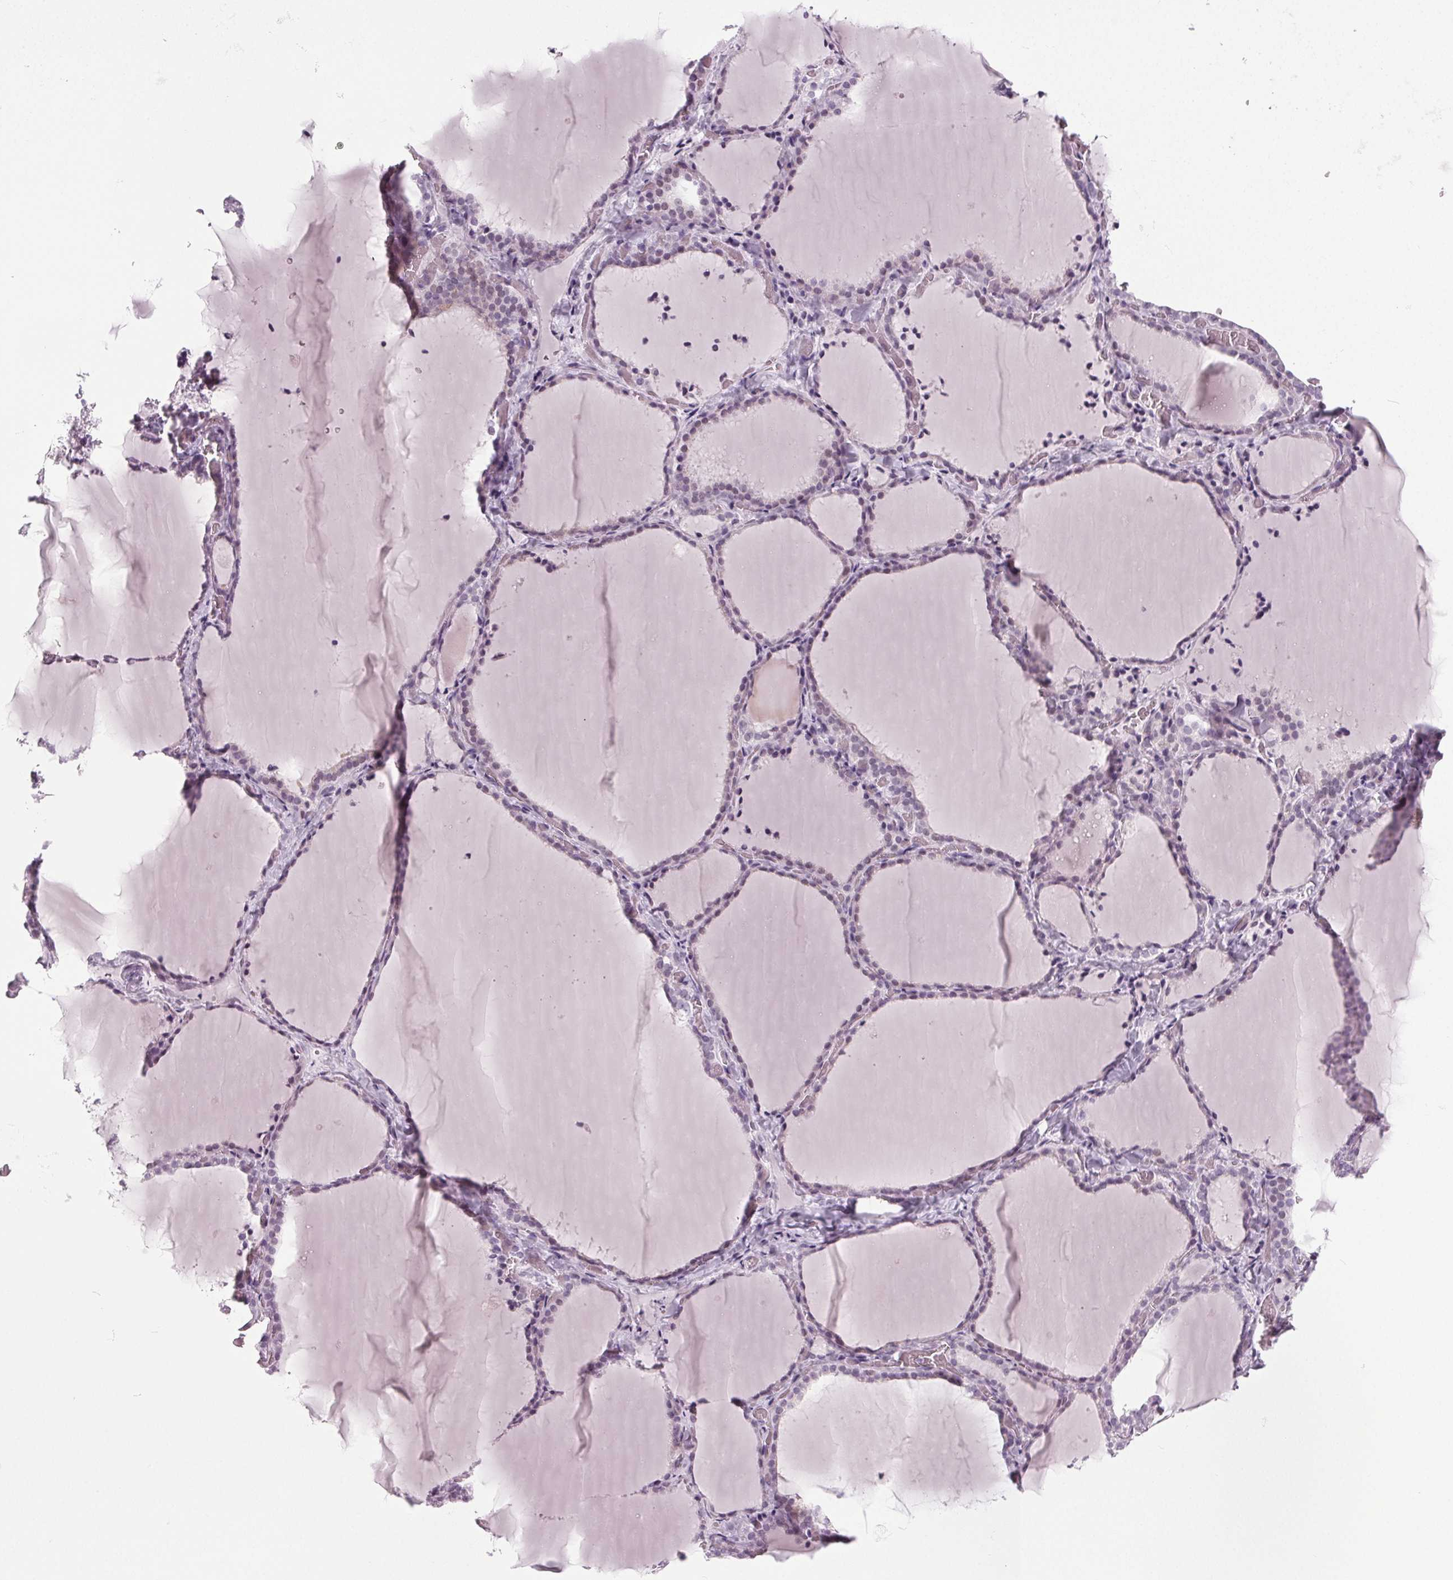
{"staining": {"intensity": "negative", "quantity": "none", "location": "none"}, "tissue": "thyroid gland", "cell_type": "Glandular cells", "image_type": "normal", "snomed": [{"axis": "morphology", "description": "Normal tissue, NOS"}, {"axis": "topography", "description": "Thyroid gland"}], "caption": "A histopathology image of human thyroid gland is negative for staining in glandular cells. (DAB (3,3'-diaminobenzidine) IHC, high magnification).", "gene": "IGF2BP1", "patient": {"sex": "female", "age": 22}}